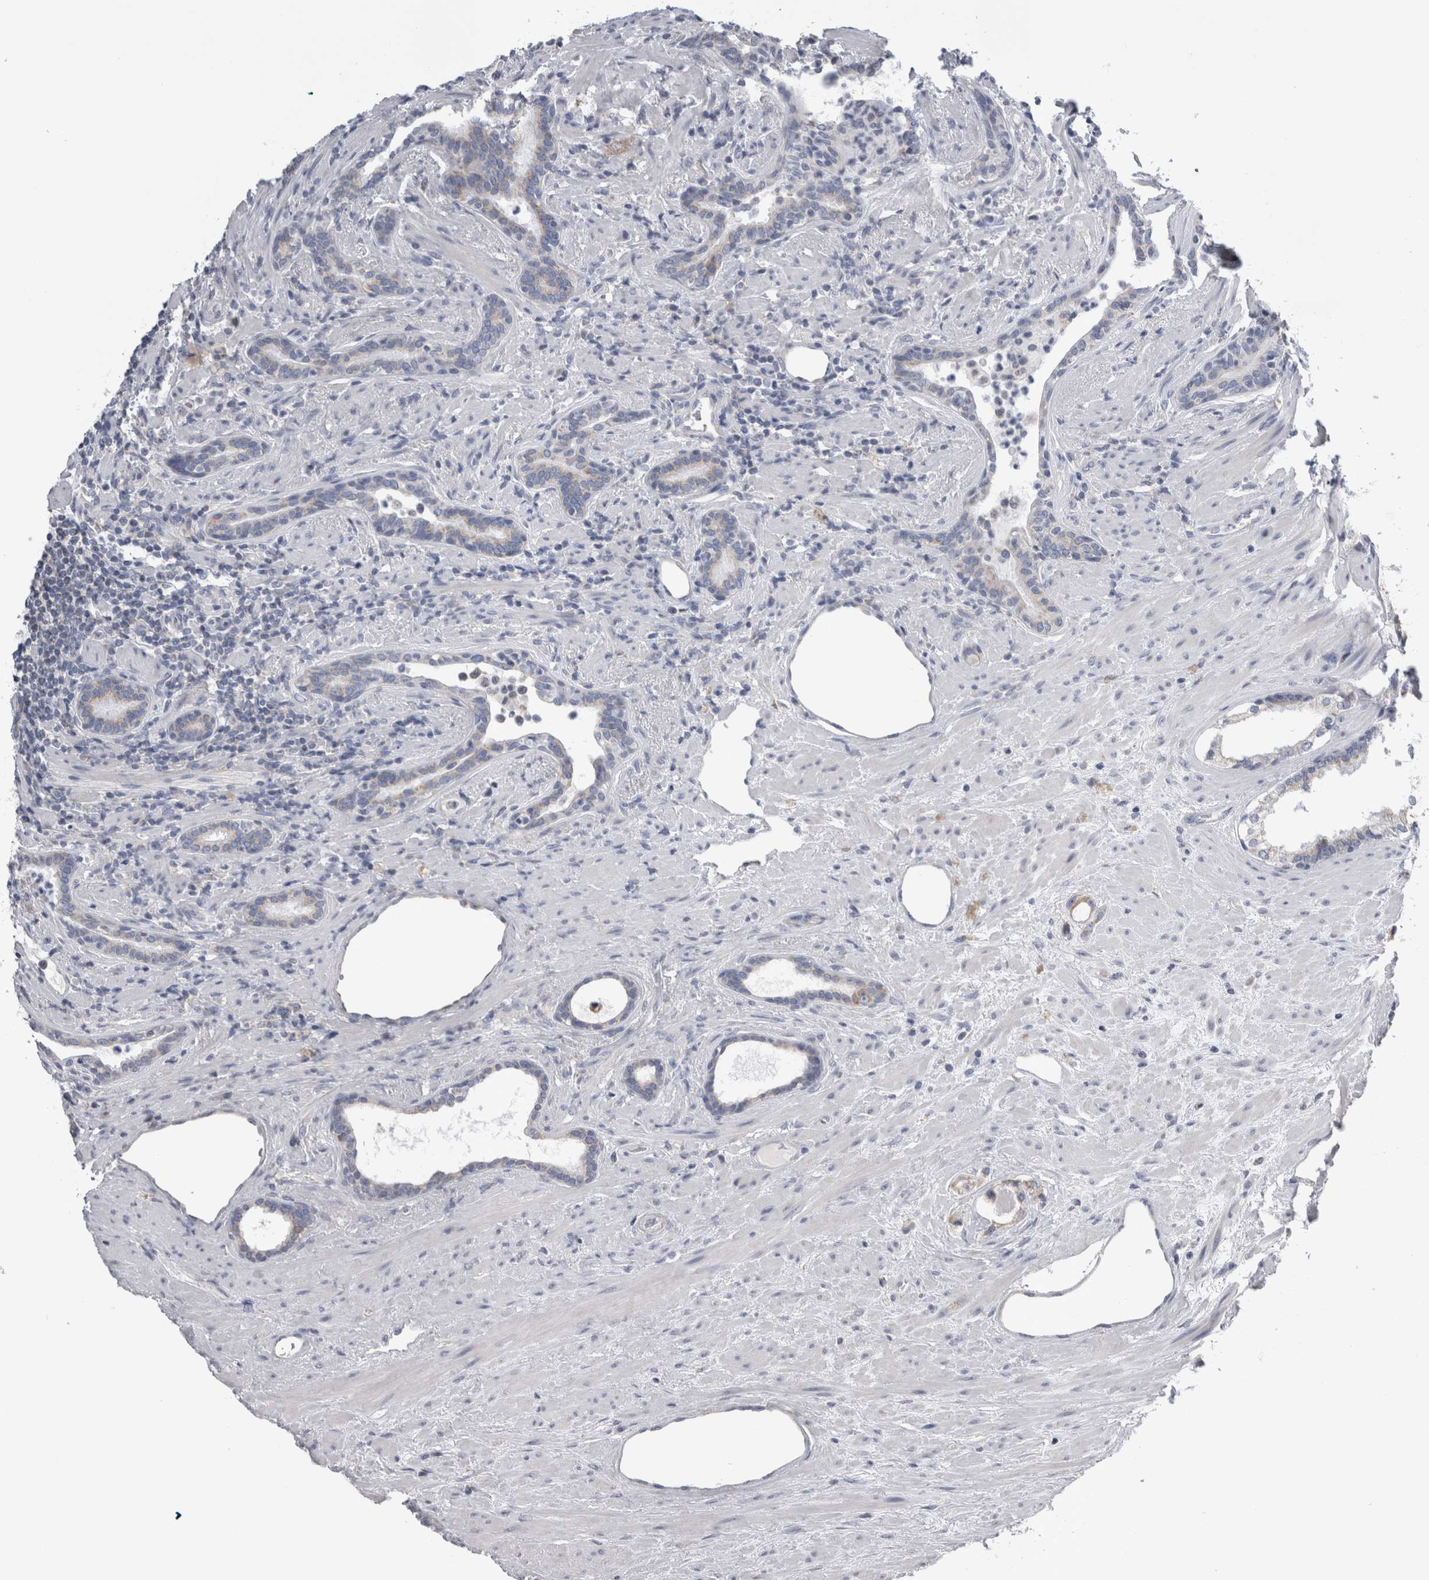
{"staining": {"intensity": "moderate", "quantity": "<25%", "location": "cytoplasmic/membranous"}, "tissue": "prostate cancer", "cell_type": "Tumor cells", "image_type": "cancer", "snomed": [{"axis": "morphology", "description": "Adenocarcinoma, High grade"}, {"axis": "topography", "description": "Prostate"}], "caption": "Prostate adenocarcinoma (high-grade) stained for a protein demonstrates moderate cytoplasmic/membranous positivity in tumor cells.", "gene": "DHRS4", "patient": {"sex": "male", "age": 71}}